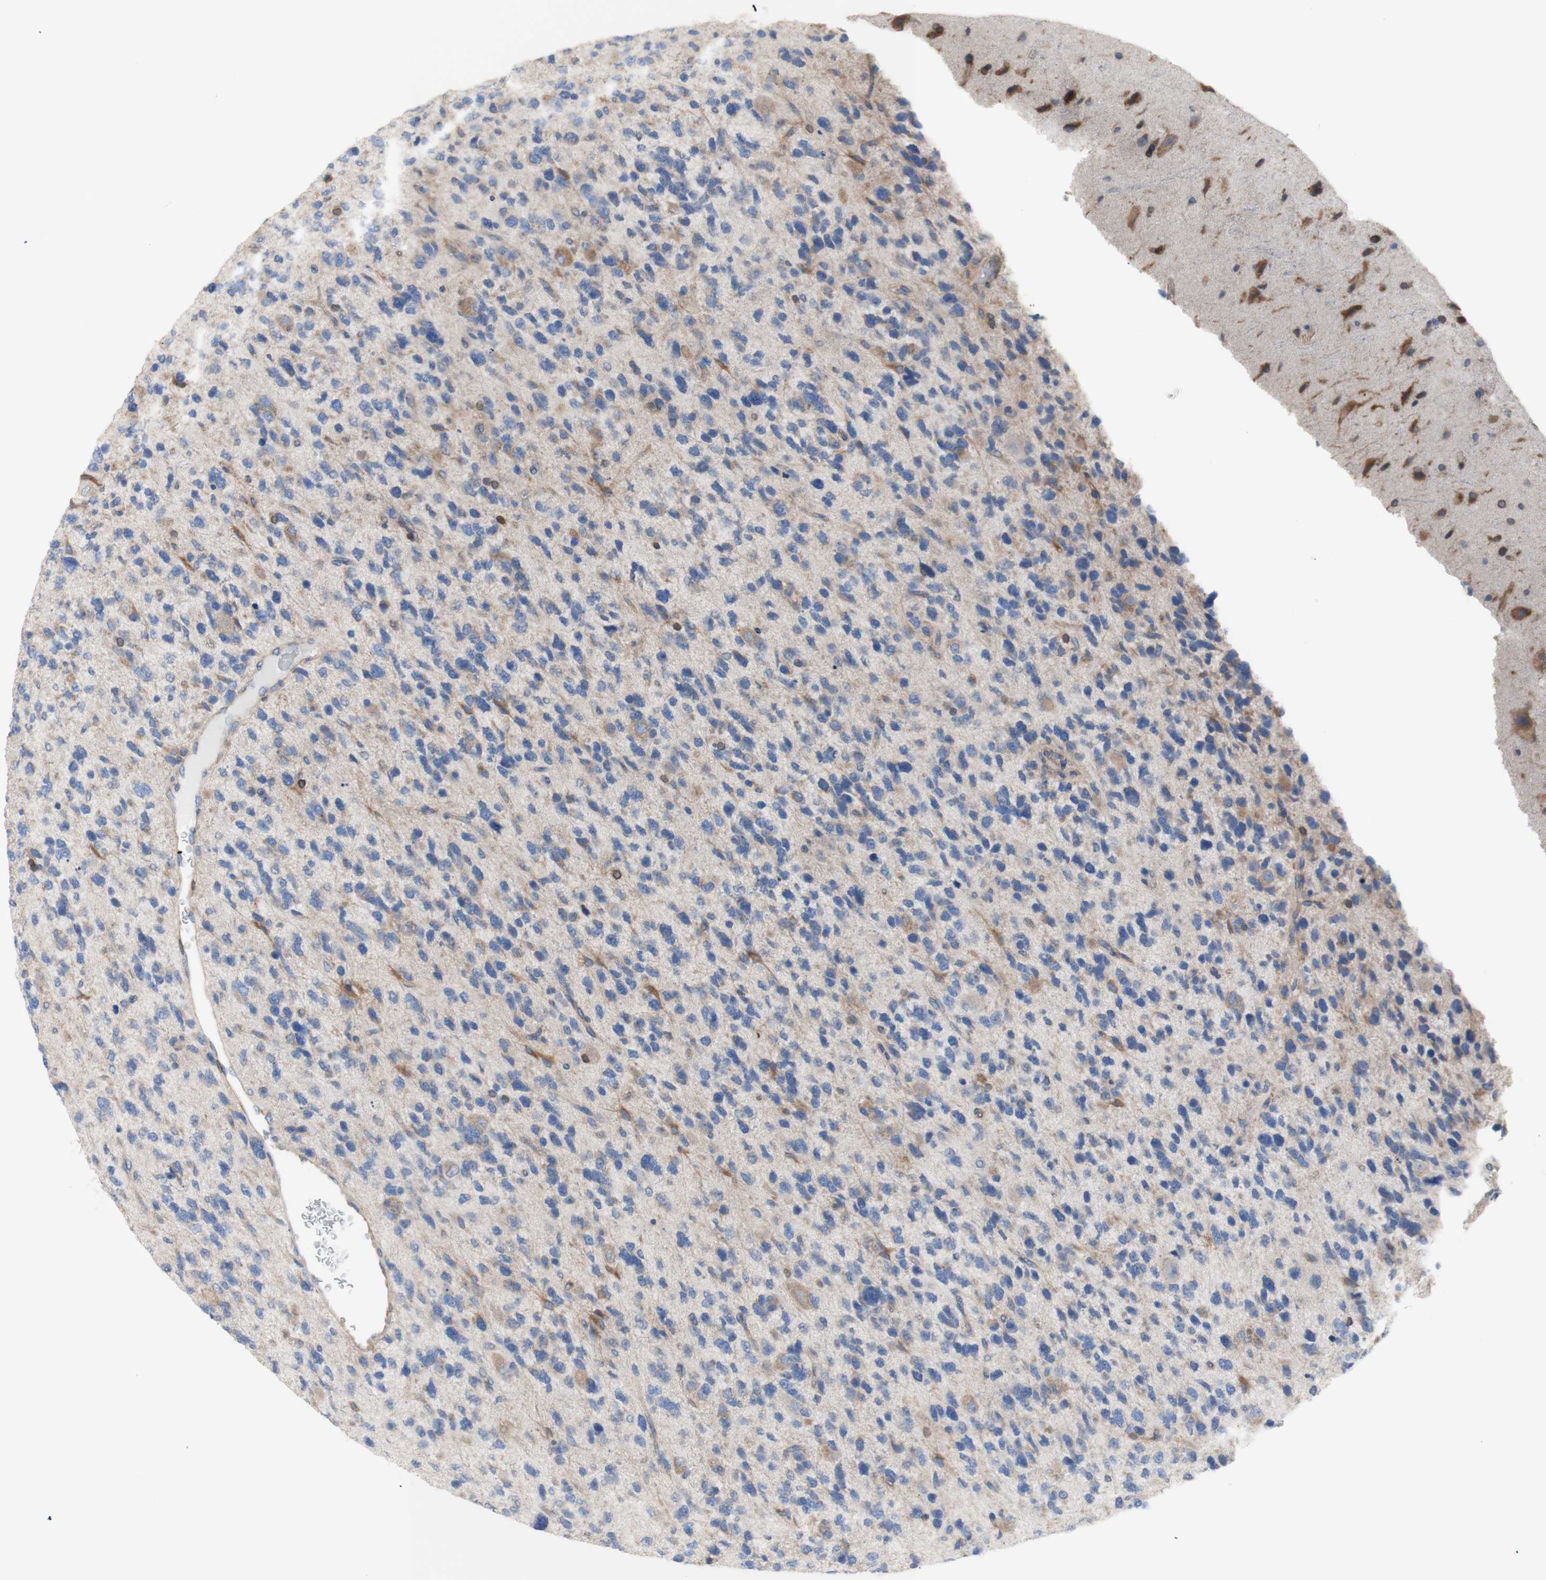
{"staining": {"intensity": "moderate", "quantity": "<25%", "location": "cytoplasmic/membranous"}, "tissue": "glioma", "cell_type": "Tumor cells", "image_type": "cancer", "snomed": [{"axis": "morphology", "description": "Glioma, malignant, High grade"}, {"axis": "topography", "description": "Brain"}], "caption": "This photomicrograph displays immunohistochemistry (IHC) staining of human malignant glioma (high-grade), with low moderate cytoplasmic/membranous staining in about <25% of tumor cells.", "gene": "ERLIN1", "patient": {"sex": "female", "age": 58}}